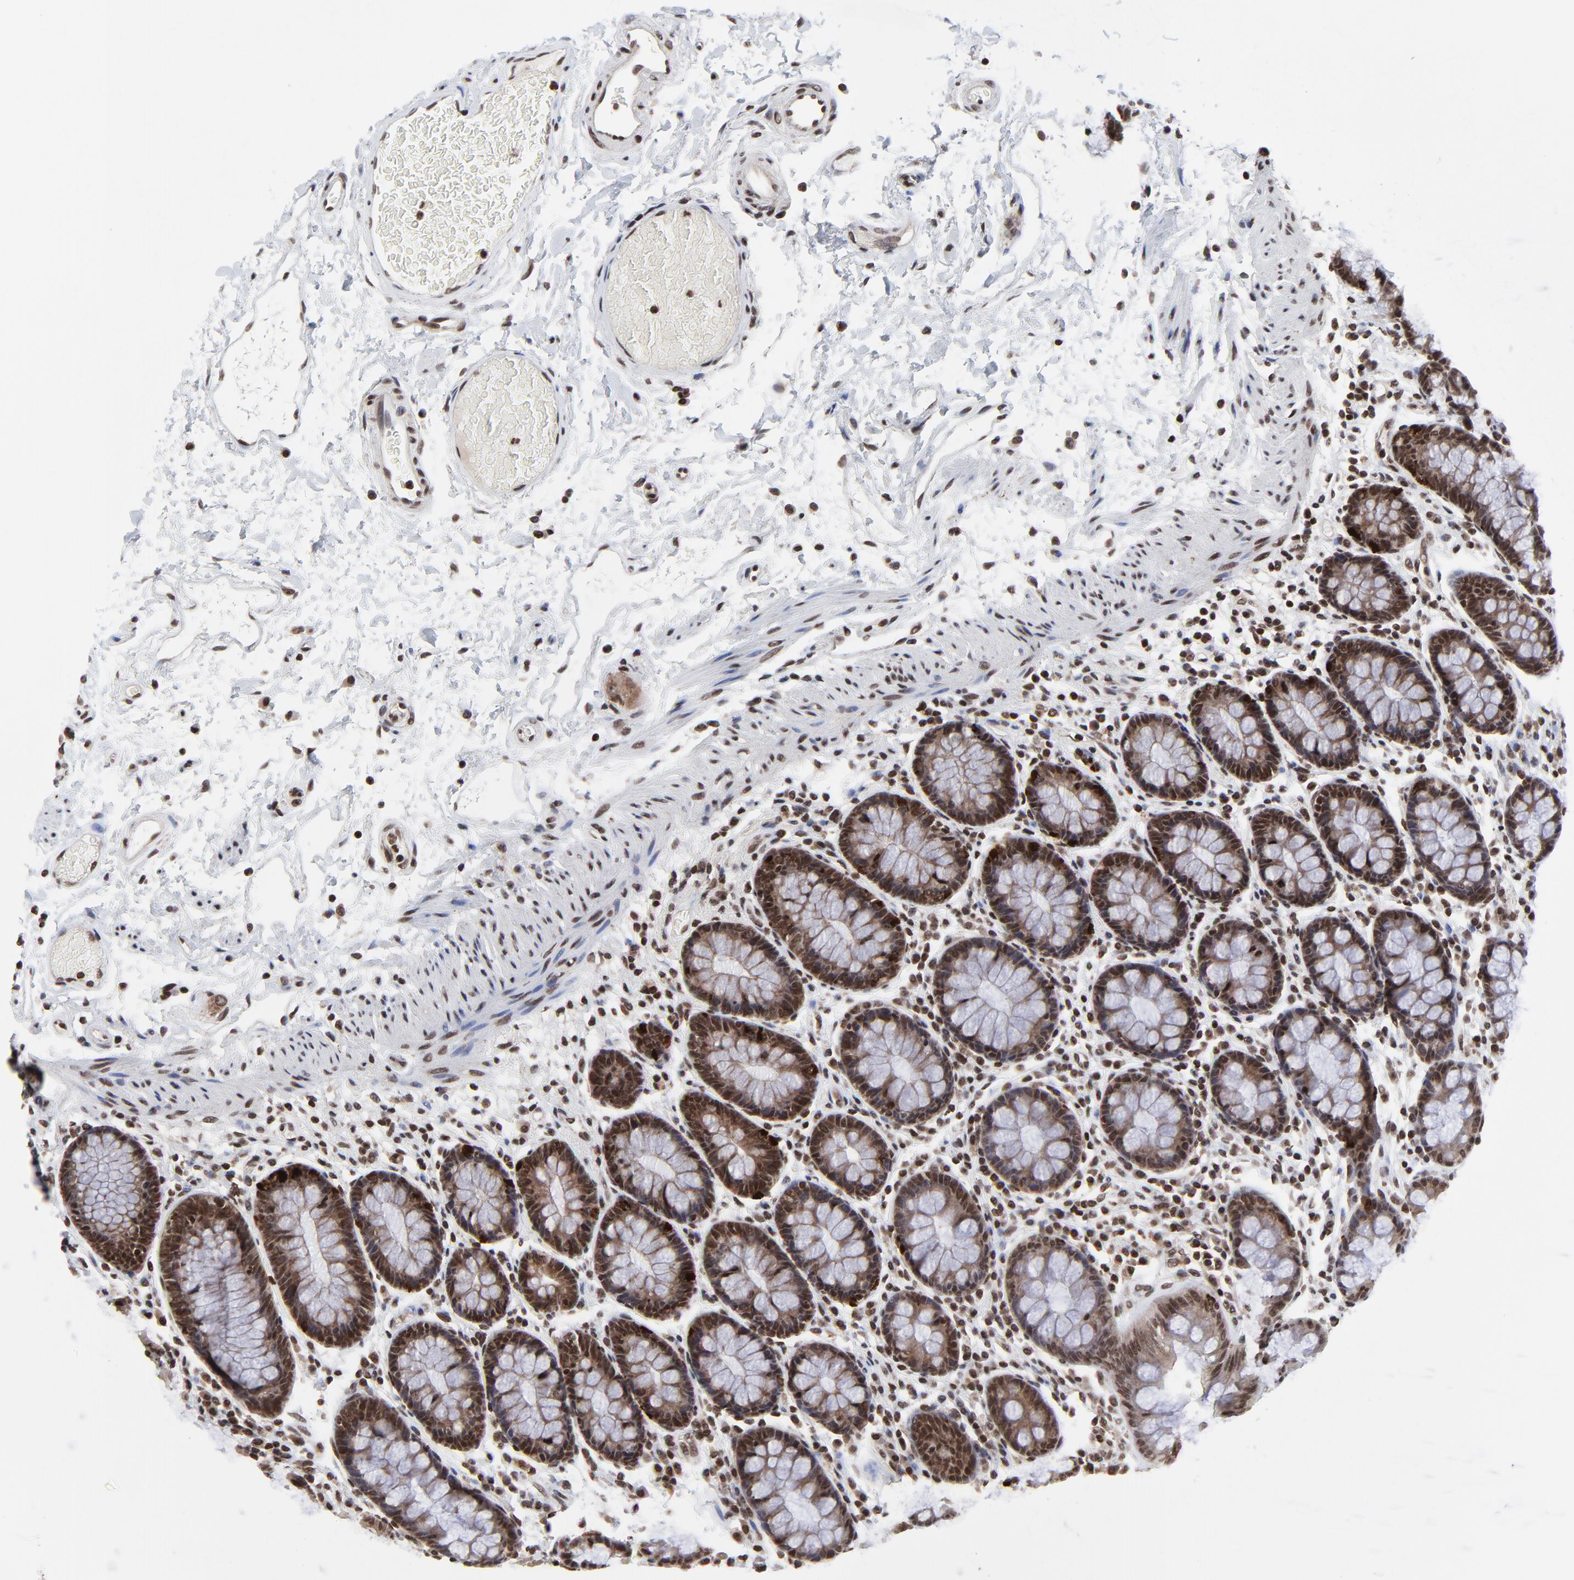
{"staining": {"intensity": "strong", "quantity": ">75%", "location": "cytoplasmic/membranous,nuclear"}, "tissue": "rectum", "cell_type": "Glandular cells", "image_type": "normal", "snomed": [{"axis": "morphology", "description": "Normal tissue, NOS"}, {"axis": "topography", "description": "Rectum"}], "caption": "High-magnification brightfield microscopy of unremarkable rectum stained with DAB (brown) and counterstained with hematoxylin (blue). glandular cells exhibit strong cytoplasmic/membranous,nuclear expression is identified in about>75% of cells.", "gene": "ZNF777", "patient": {"sex": "male", "age": 92}}